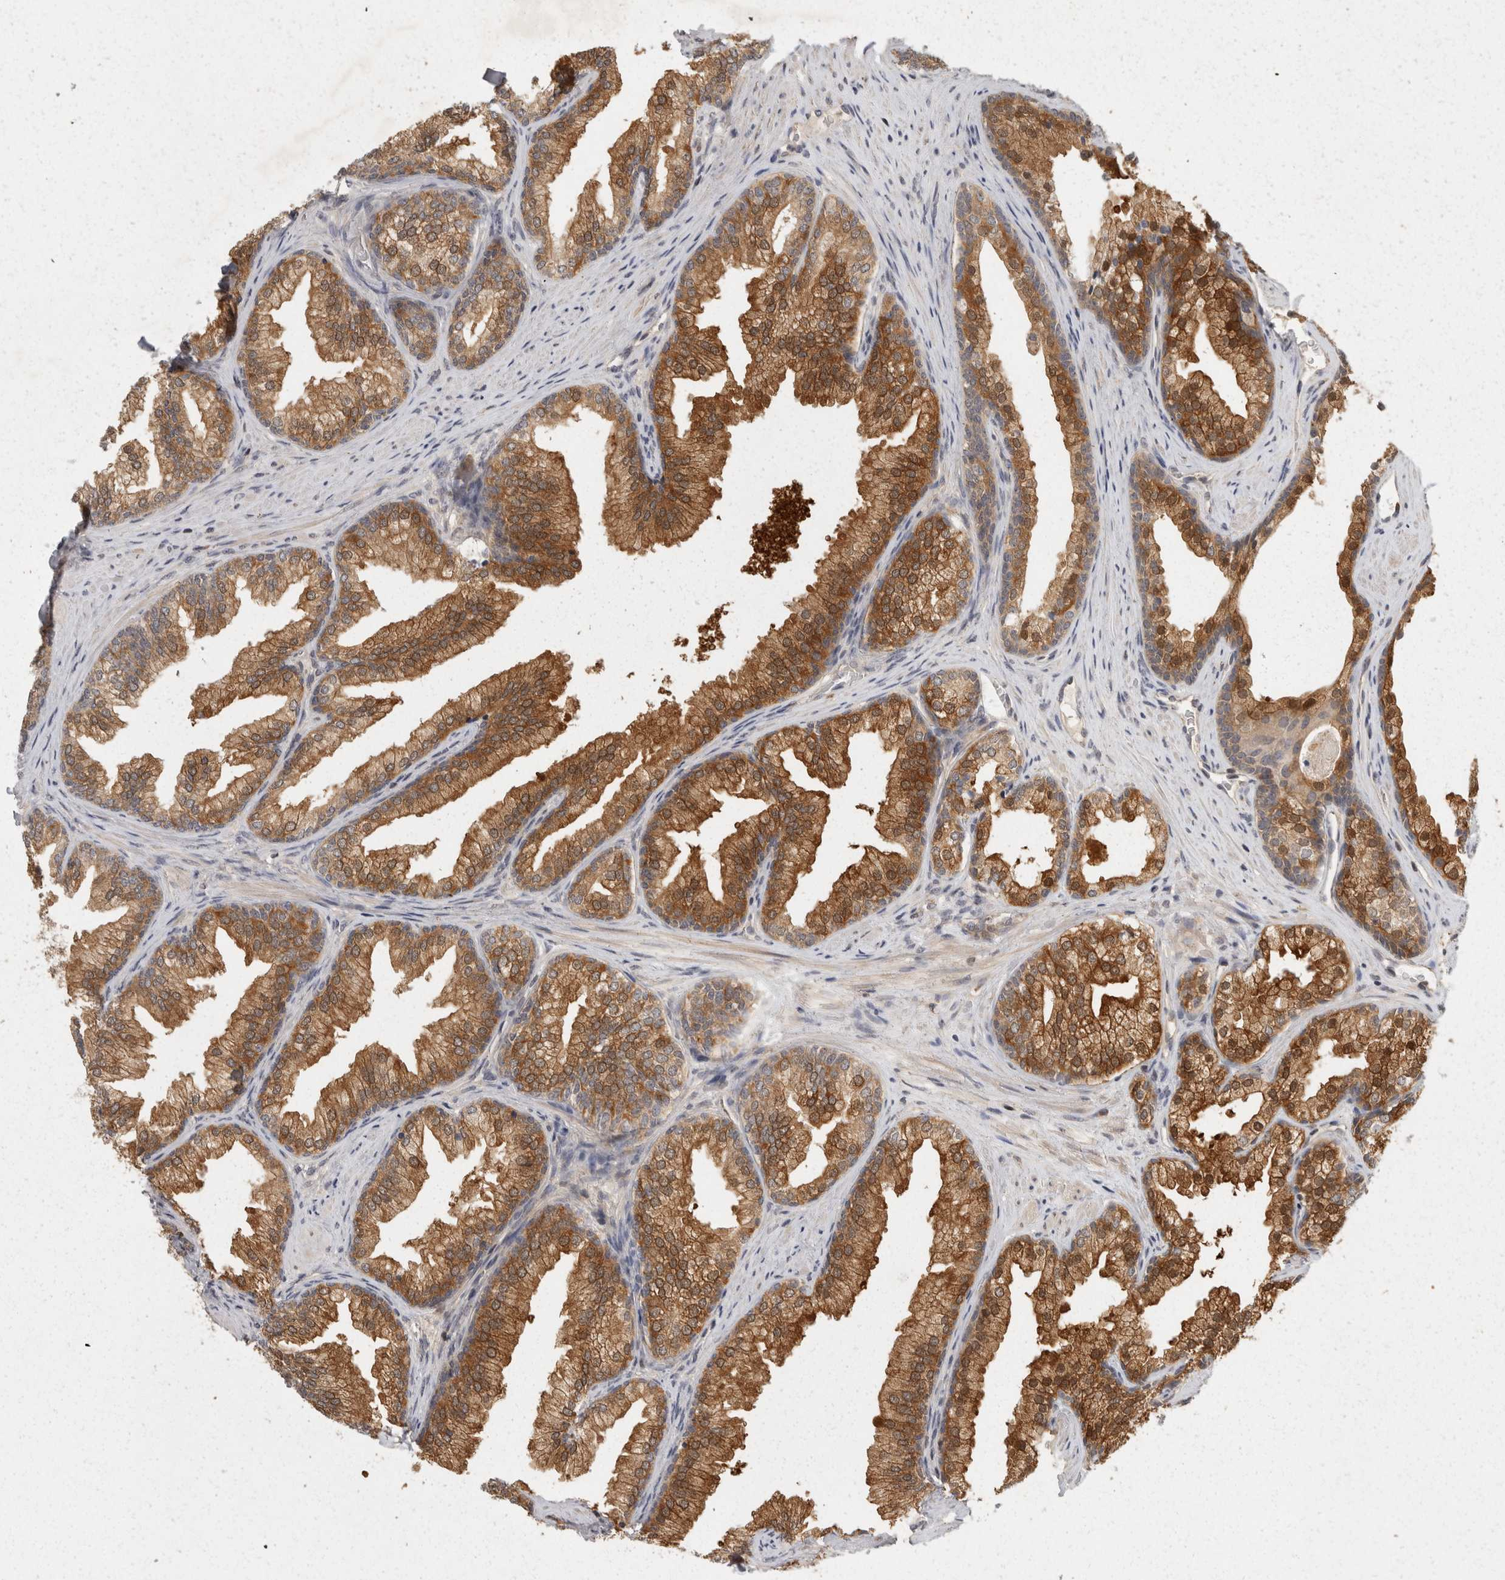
{"staining": {"intensity": "strong", "quantity": ">75%", "location": "cytoplasmic/membranous"}, "tissue": "prostate", "cell_type": "Glandular cells", "image_type": "normal", "snomed": [{"axis": "morphology", "description": "Normal tissue, NOS"}, {"axis": "topography", "description": "Prostate"}], "caption": "Immunohistochemistry micrograph of unremarkable prostate: prostate stained using immunohistochemistry (IHC) displays high levels of strong protein expression localized specifically in the cytoplasmic/membranous of glandular cells, appearing as a cytoplasmic/membranous brown color.", "gene": "ACAT2", "patient": {"sex": "male", "age": 76}}